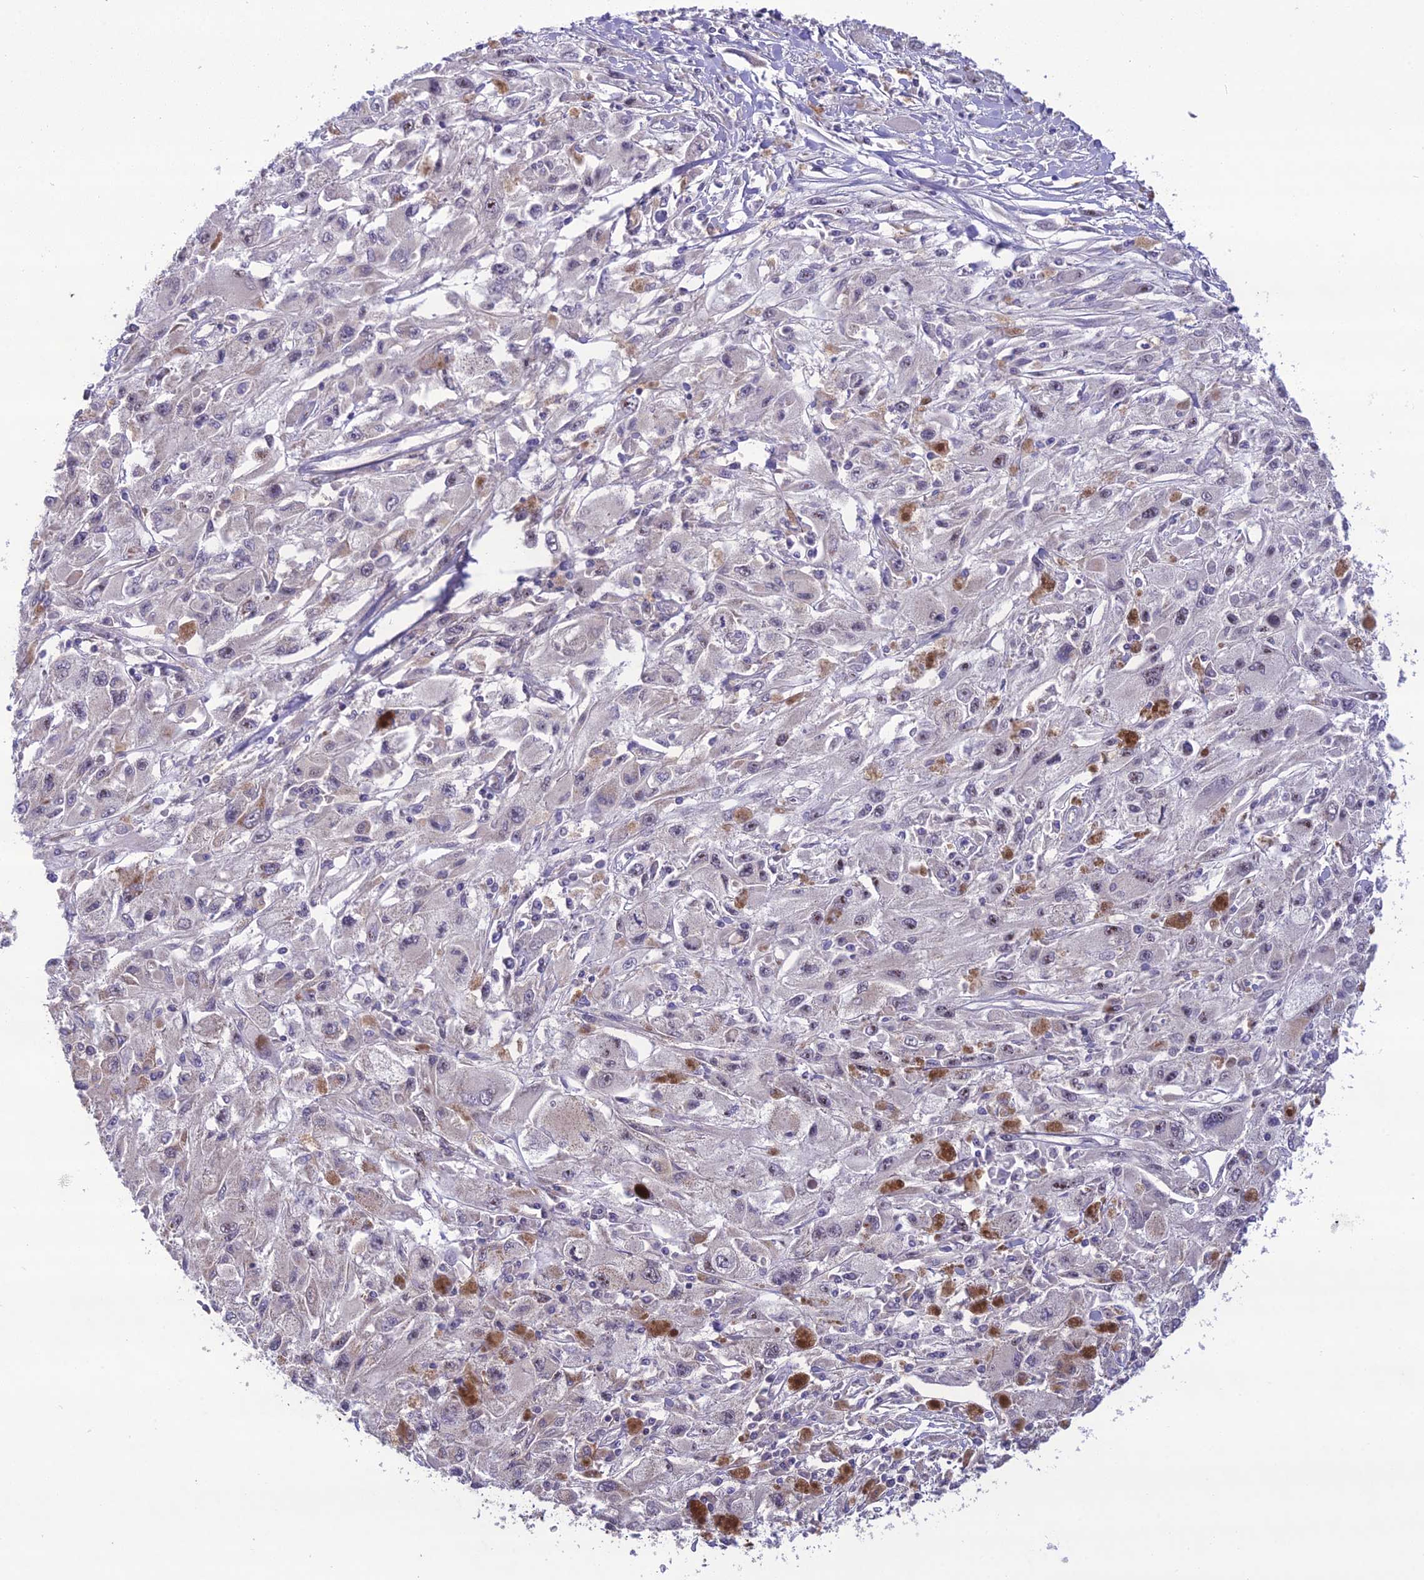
{"staining": {"intensity": "negative", "quantity": "none", "location": "none"}, "tissue": "melanoma", "cell_type": "Tumor cells", "image_type": "cancer", "snomed": [{"axis": "morphology", "description": "Malignant melanoma, Metastatic site"}, {"axis": "topography", "description": "Skin"}], "caption": "A histopathology image of malignant melanoma (metastatic site) stained for a protein demonstrates no brown staining in tumor cells.", "gene": "NODAL", "patient": {"sex": "male", "age": 53}}